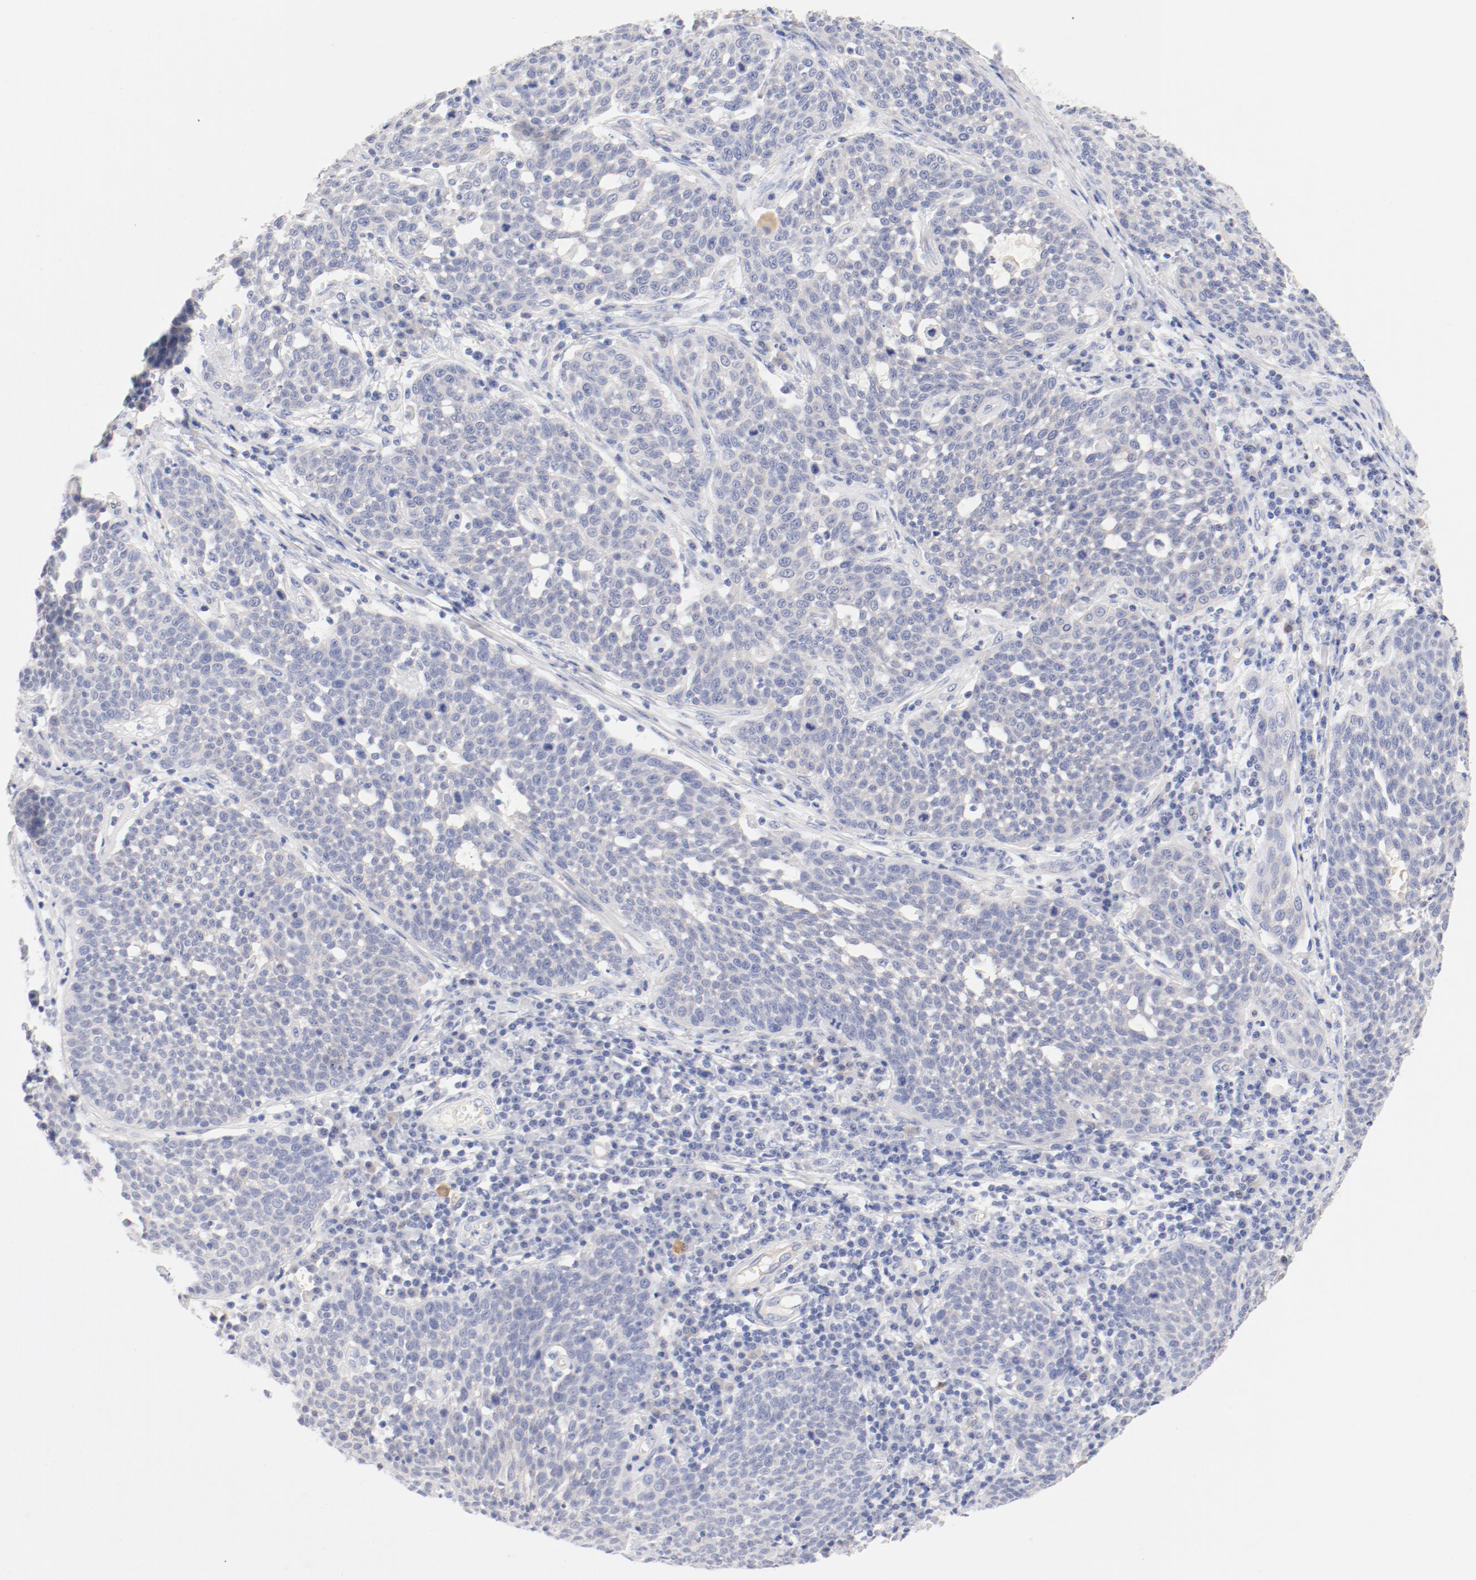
{"staining": {"intensity": "negative", "quantity": "none", "location": "none"}, "tissue": "cervical cancer", "cell_type": "Tumor cells", "image_type": "cancer", "snomed": [{"axis": "morphology", "description": "Squamous cell carcinoma, NOS"}, {"axis": "topography", "description": "Cervix"}], "caption": "IHC of squamous cell carcinoma (cervical) displays no positivity in tumor cells. The staining is performed using DAB (3,3'-diaminobenzidine) brown chromogen with nuclei counter-stained in using hematoxylin.", "gene": "HOMER1", "patient": {"sex": "female", "age": 34}}